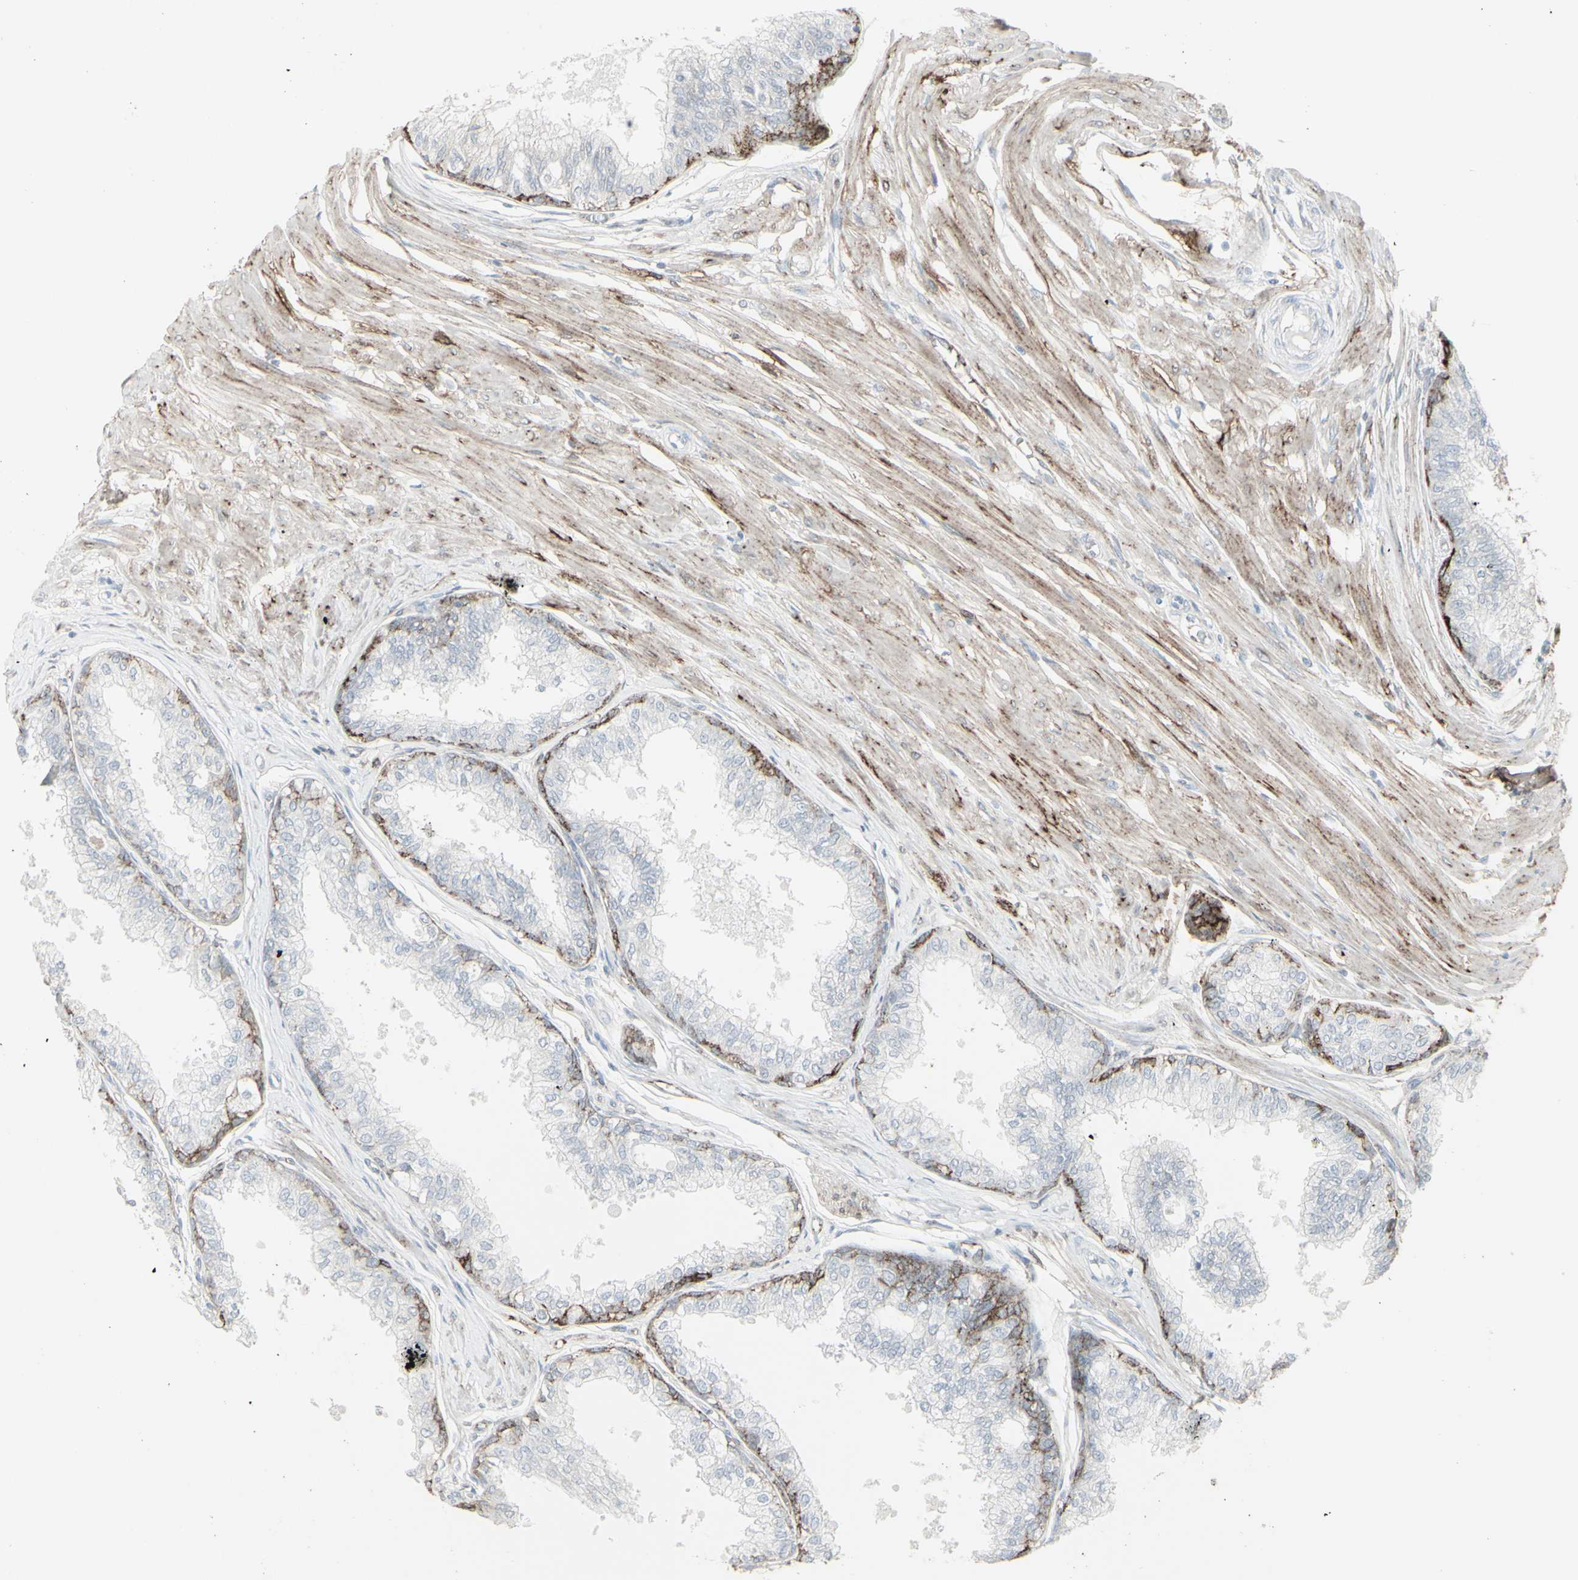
{"staining": {"intensity": "strong", "quantity": "25%-75%", "location": "cytoplasmic/membranous"}, "tissue": "prostate", "cell_type": "Glandular cells", "image_type": "normal", "snomed": [{"axis": "morphology", "description": "Normal tissue, NOS"}, {"axis": "topography", "description": "Prostate"}, {"axis": "topography", "description": "Seminal veicle"}], "caption": "Immunohistochemical staining of unremarkable prostate shows strong cytoplasmic/membranous protein staining in approximately 25%-75% of glandular cells. (DAB IHC, brown staining for protein, blue staining for nuclei).", "gene": "GJA1", "patient": {"sex": "male", "age": 60}}